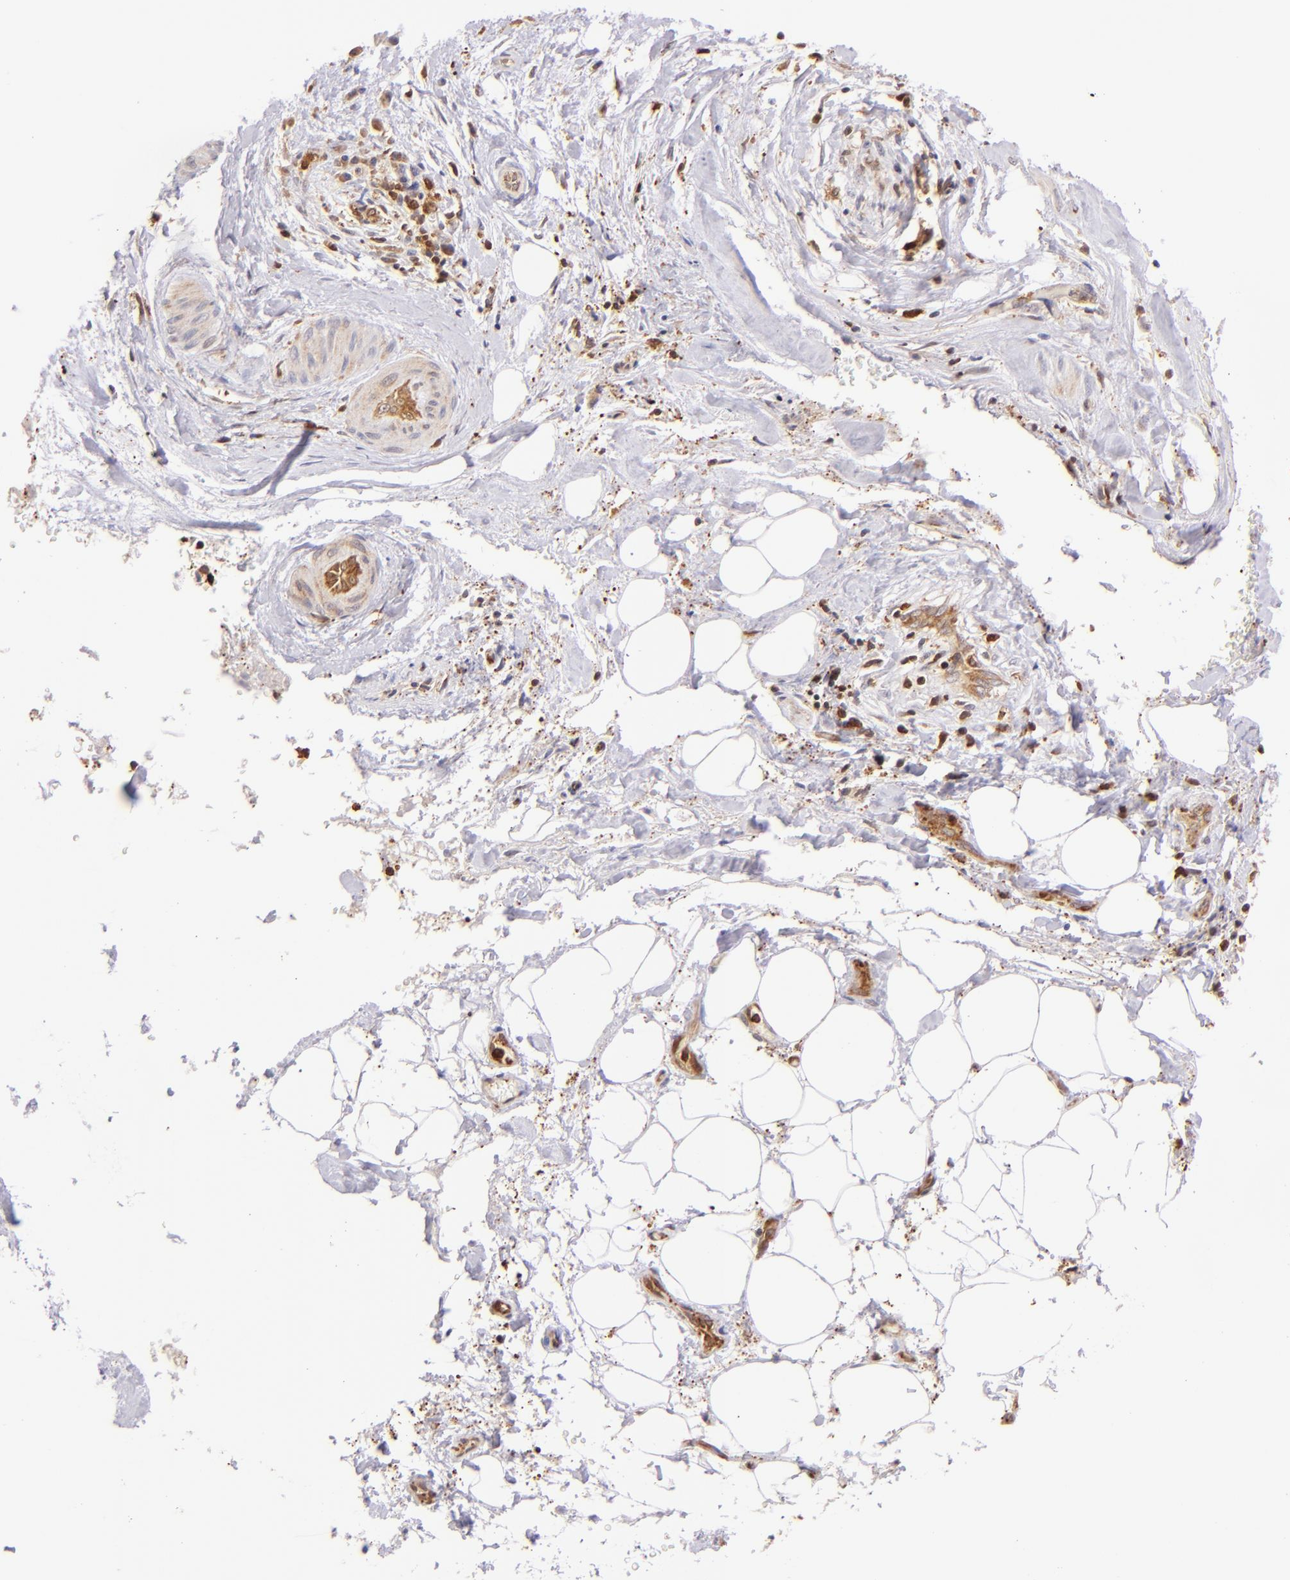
{"staining": {"intensity": "moderate", "quantity": ">75%", "location": "cytoplasmic/membranous"}, "tissue": "liver cancer", "cell_type": "Tumor cells", "image_type": "cancer", "snomed": [{"axis": "morphology", "description": "Cholangiocarcinoma"}, {"axis": "topography", "description": "Liver"}], "caption": "Liver cholangiocarcinoma stained for a protein displays moderate cytoplasmic/membranous positivity in tumor cells.", "gene": "BTK", "patient": {"sex": "male", "age": 58}}